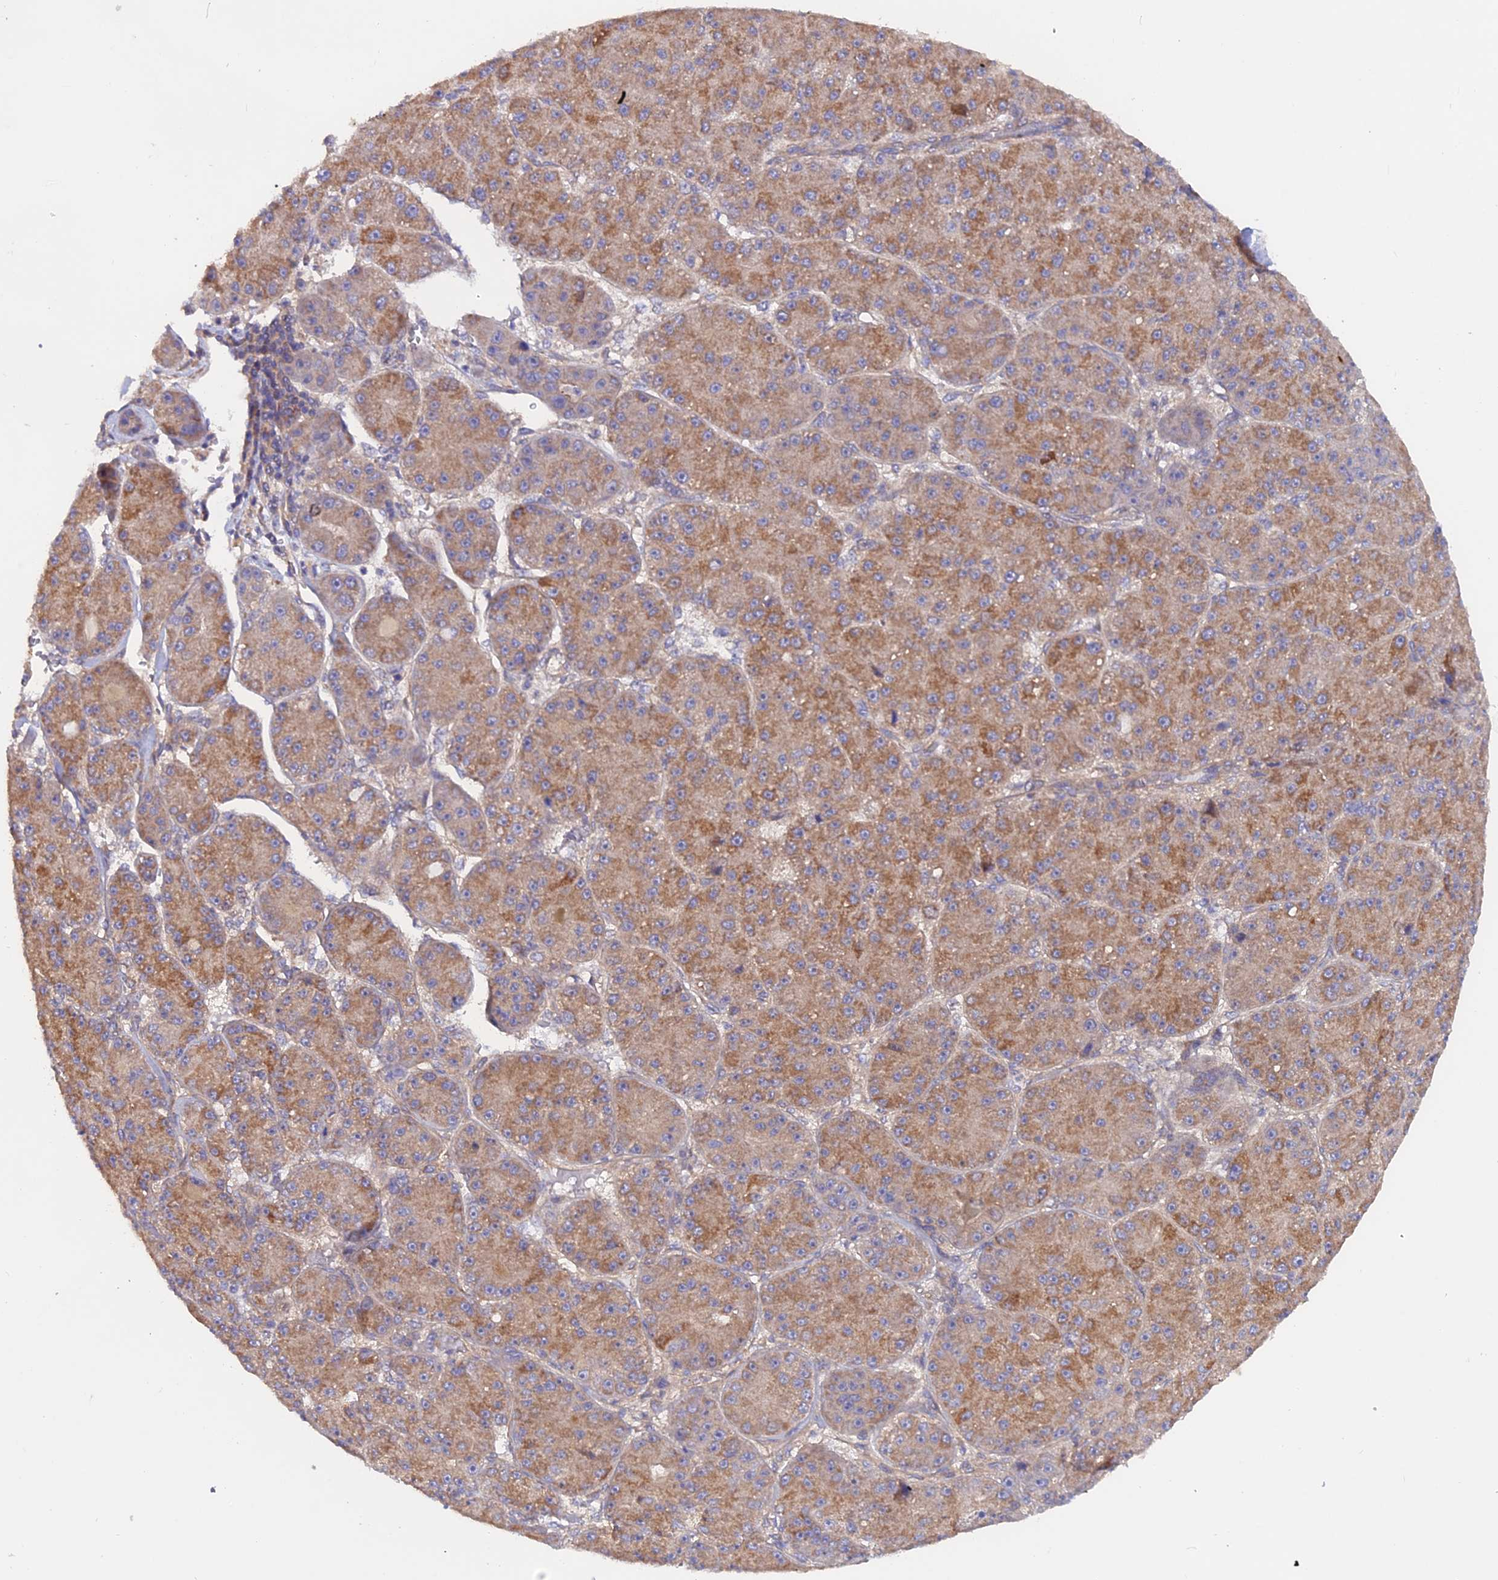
{"staining": {"intensity": "moderate", "quantity": ">75%", "location": "cytoplasmic/membranous"}, "tissue": "liver cancer", "cell_type": "Tumor cells", "image_type": "cancer", "snomed": [{"axis": "morphology", "description": "Carcinoma, Hepatocellular, NOS"}, {"axis": "topography", "description": "Liver"}], "caption": "Immunohistochemical staining of human liver hepatocellular carcinoma shows medium levels of moderate cytoplasmic/membranous protein expression in approximately >75% of tumor cells.", "gene": "HYCC1", "patient": {"sex": "male", "age": 67}}